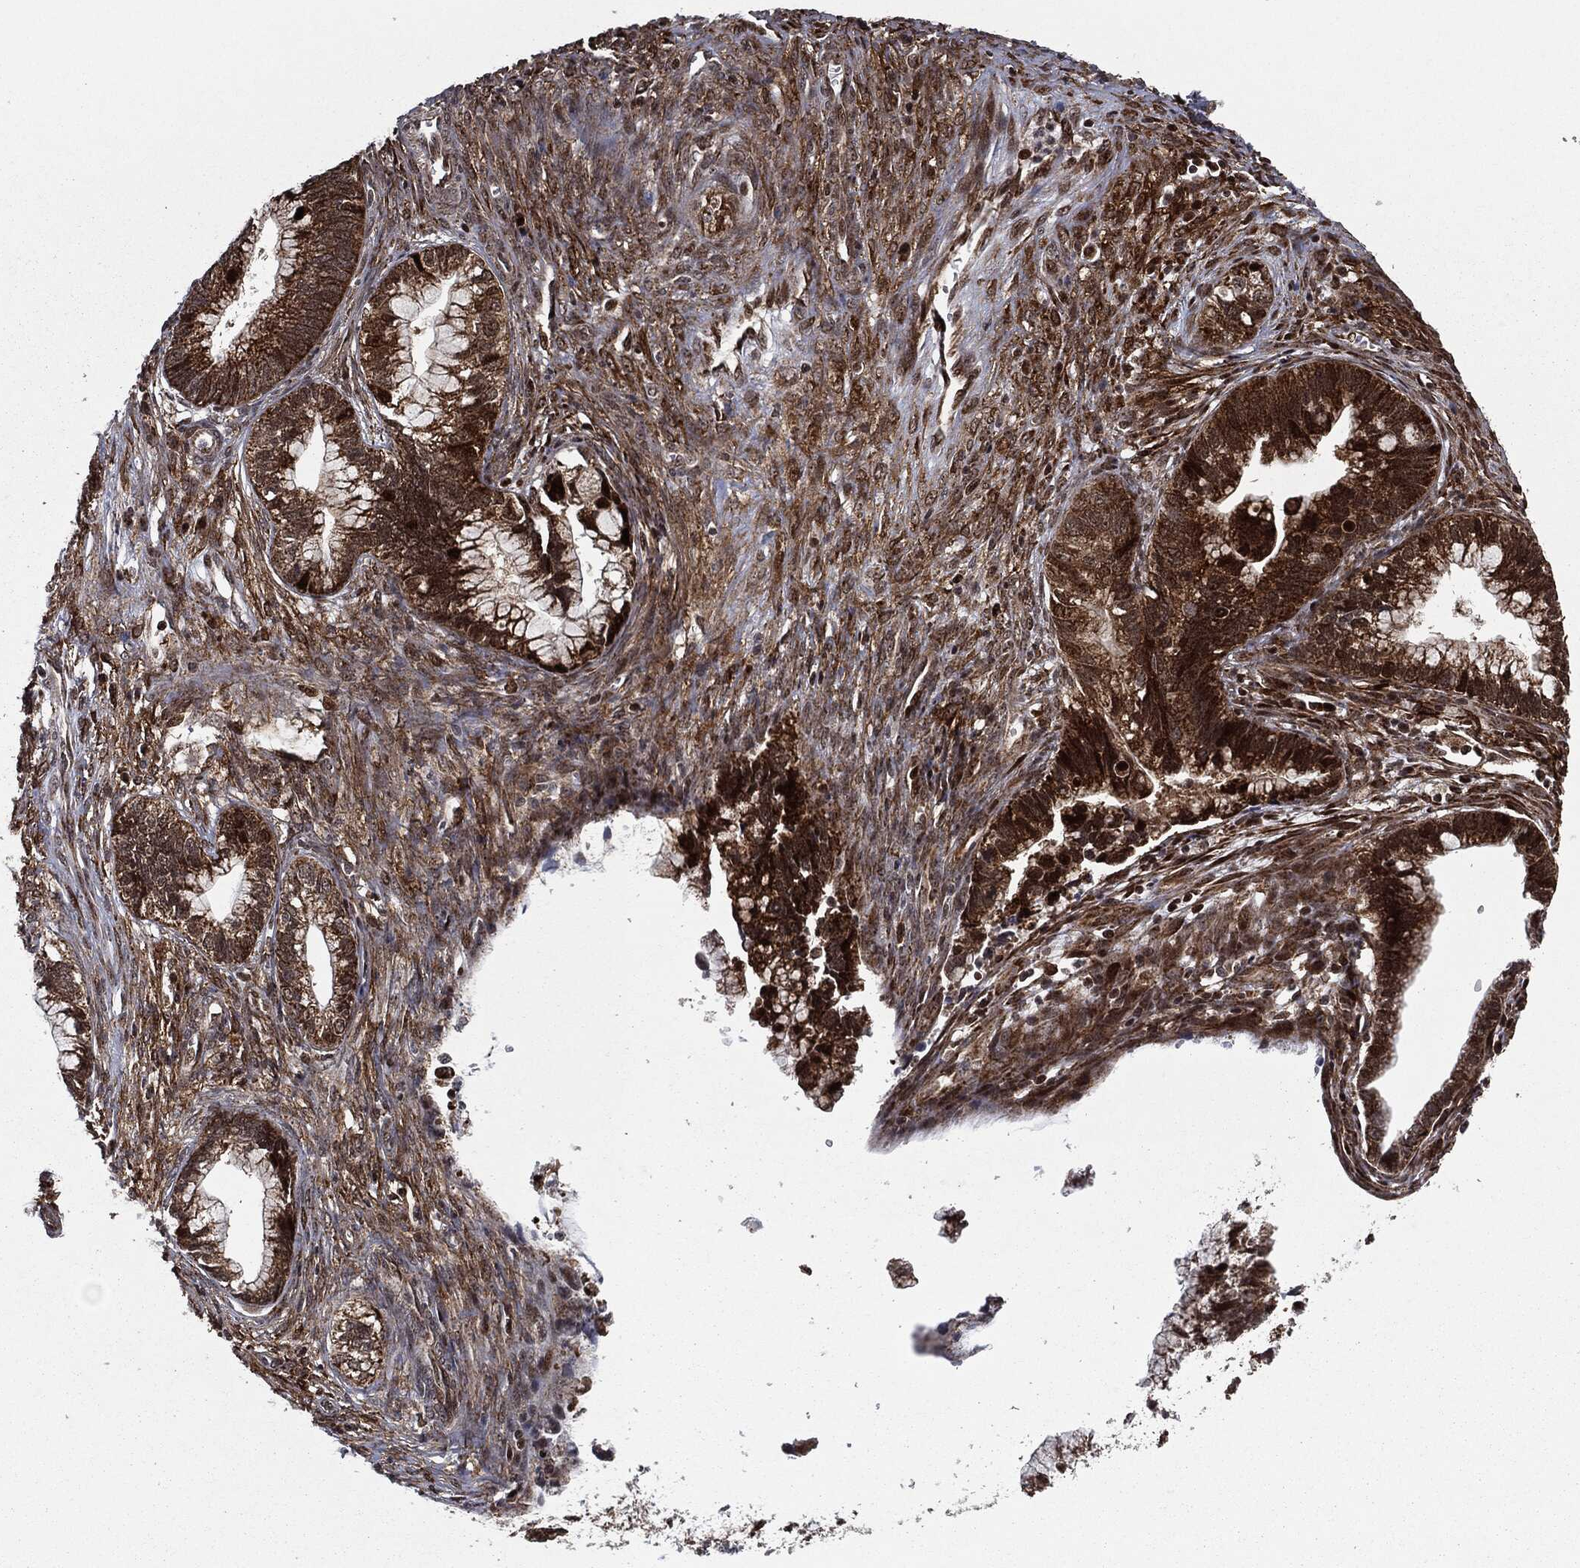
{"staining": {"intensity": "strong", "quantity": ">75%", "location": "cytoplasmic/membranous"}, "tissue": "cervical cancer", "cell_type": "Tumor cells", "image_type": "cancer", "snomed": [{"axis": "morphology", "description": "Adenocarcinoma, NOS"}, {"axis": "topography", "description": "Cervix"}], "caption": "A photomicrograph of adenocarcinoma (cervical) stained for a protein exhibits strong cytoplasmic/membranous brown staining in tumor cells.", "gene": "CHCHD2", "patient": {"sex": "female", "age": 44}}